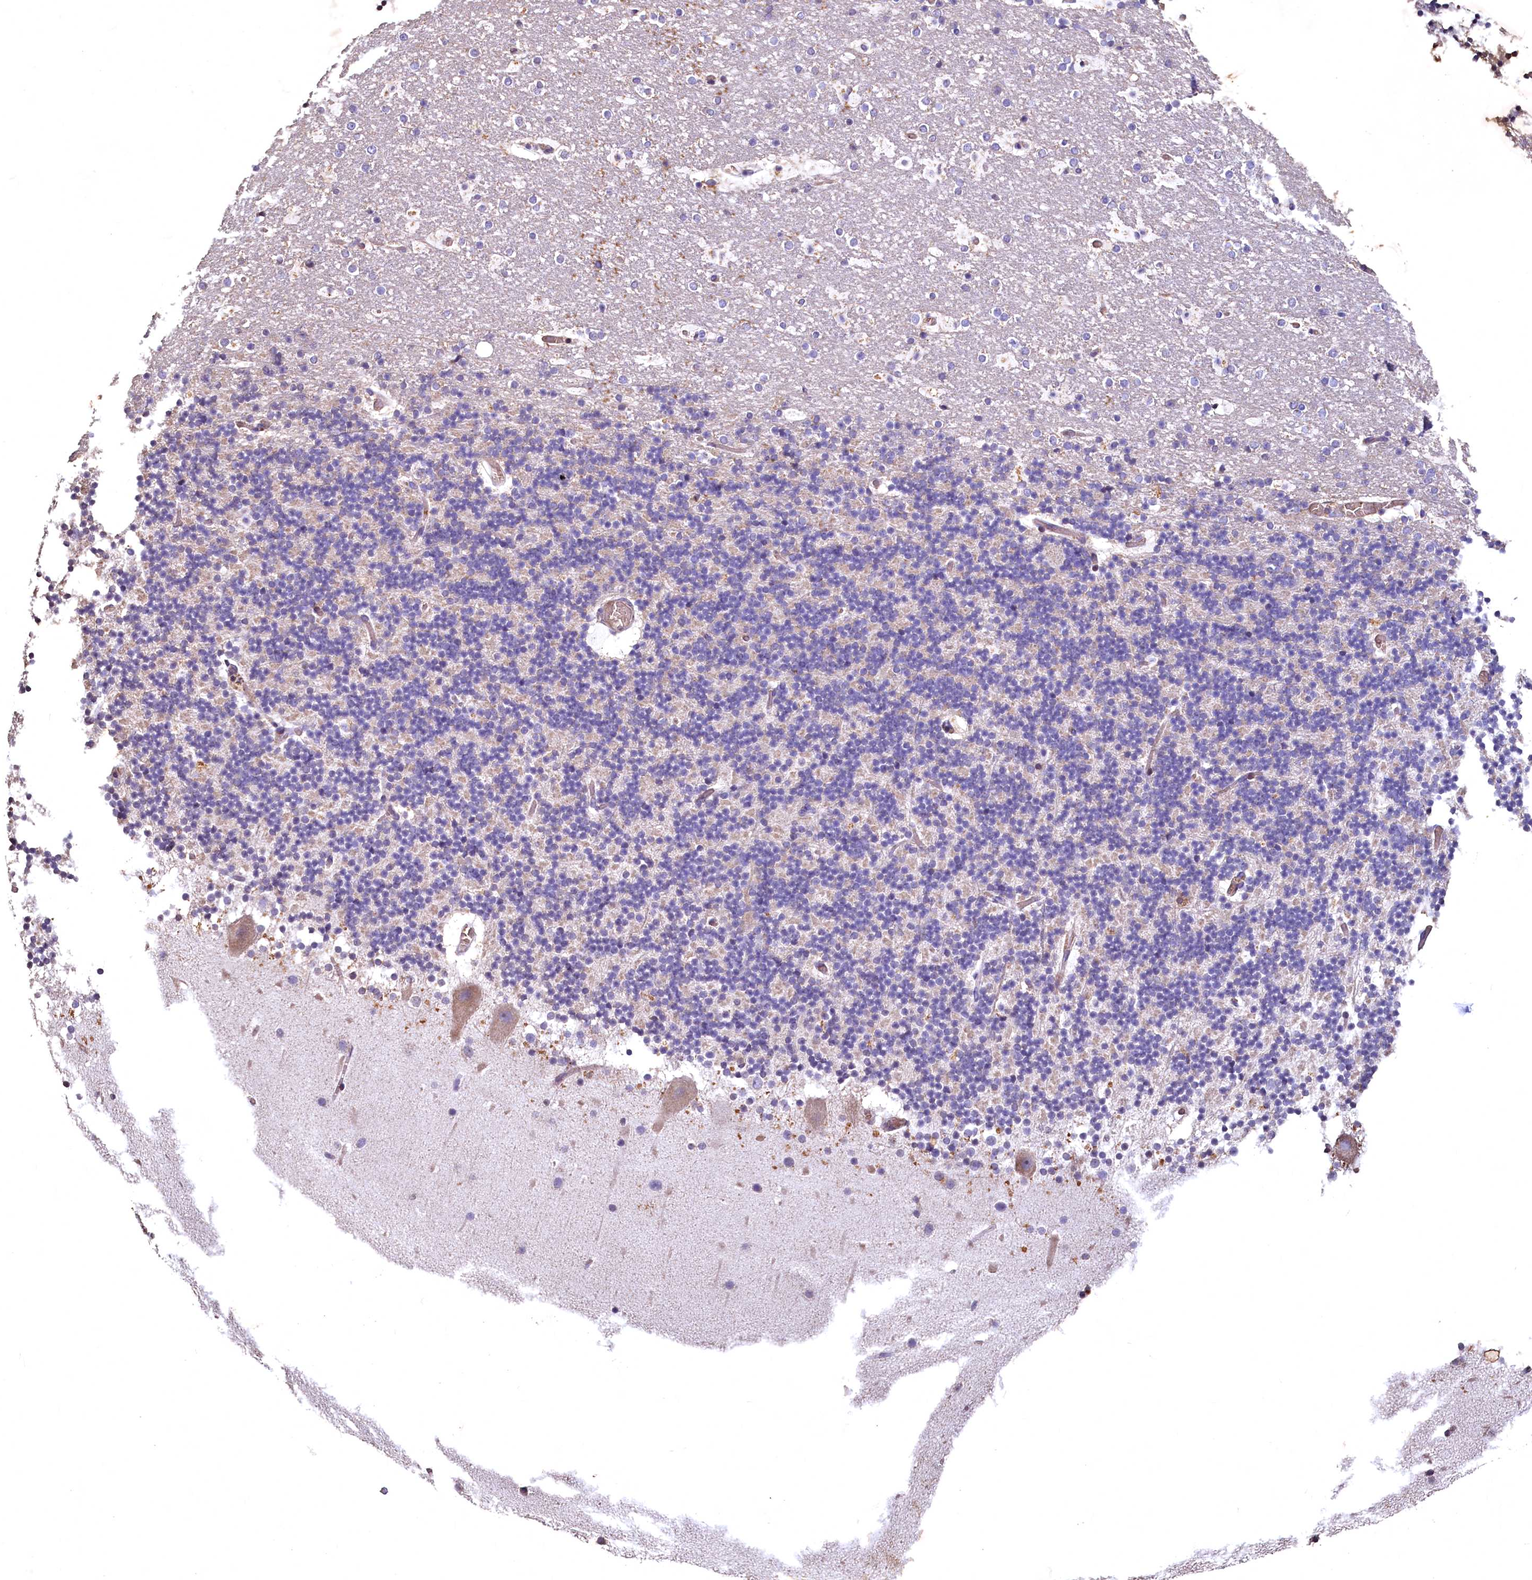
{"staining": {"intensity": "negative", "quantity": "none", "location": "none"}, "tissue": "cerebellum", "cell_type": "Cells in granular layer", "image_type": "normal", "snomed": [{"axis": "morphology", "description": "Normal tissue, NOS"}, {"axis": "topography", "description": "Cerebellum"}], "caption": "Photomicrograph shows no significant protein staining in cells in granular layer of normal cerebellum. (DAB immunohistochemistry (IHC), high magnification).", "gene": "SPTA1", "patient": {"sex": "male", "age": 57}}